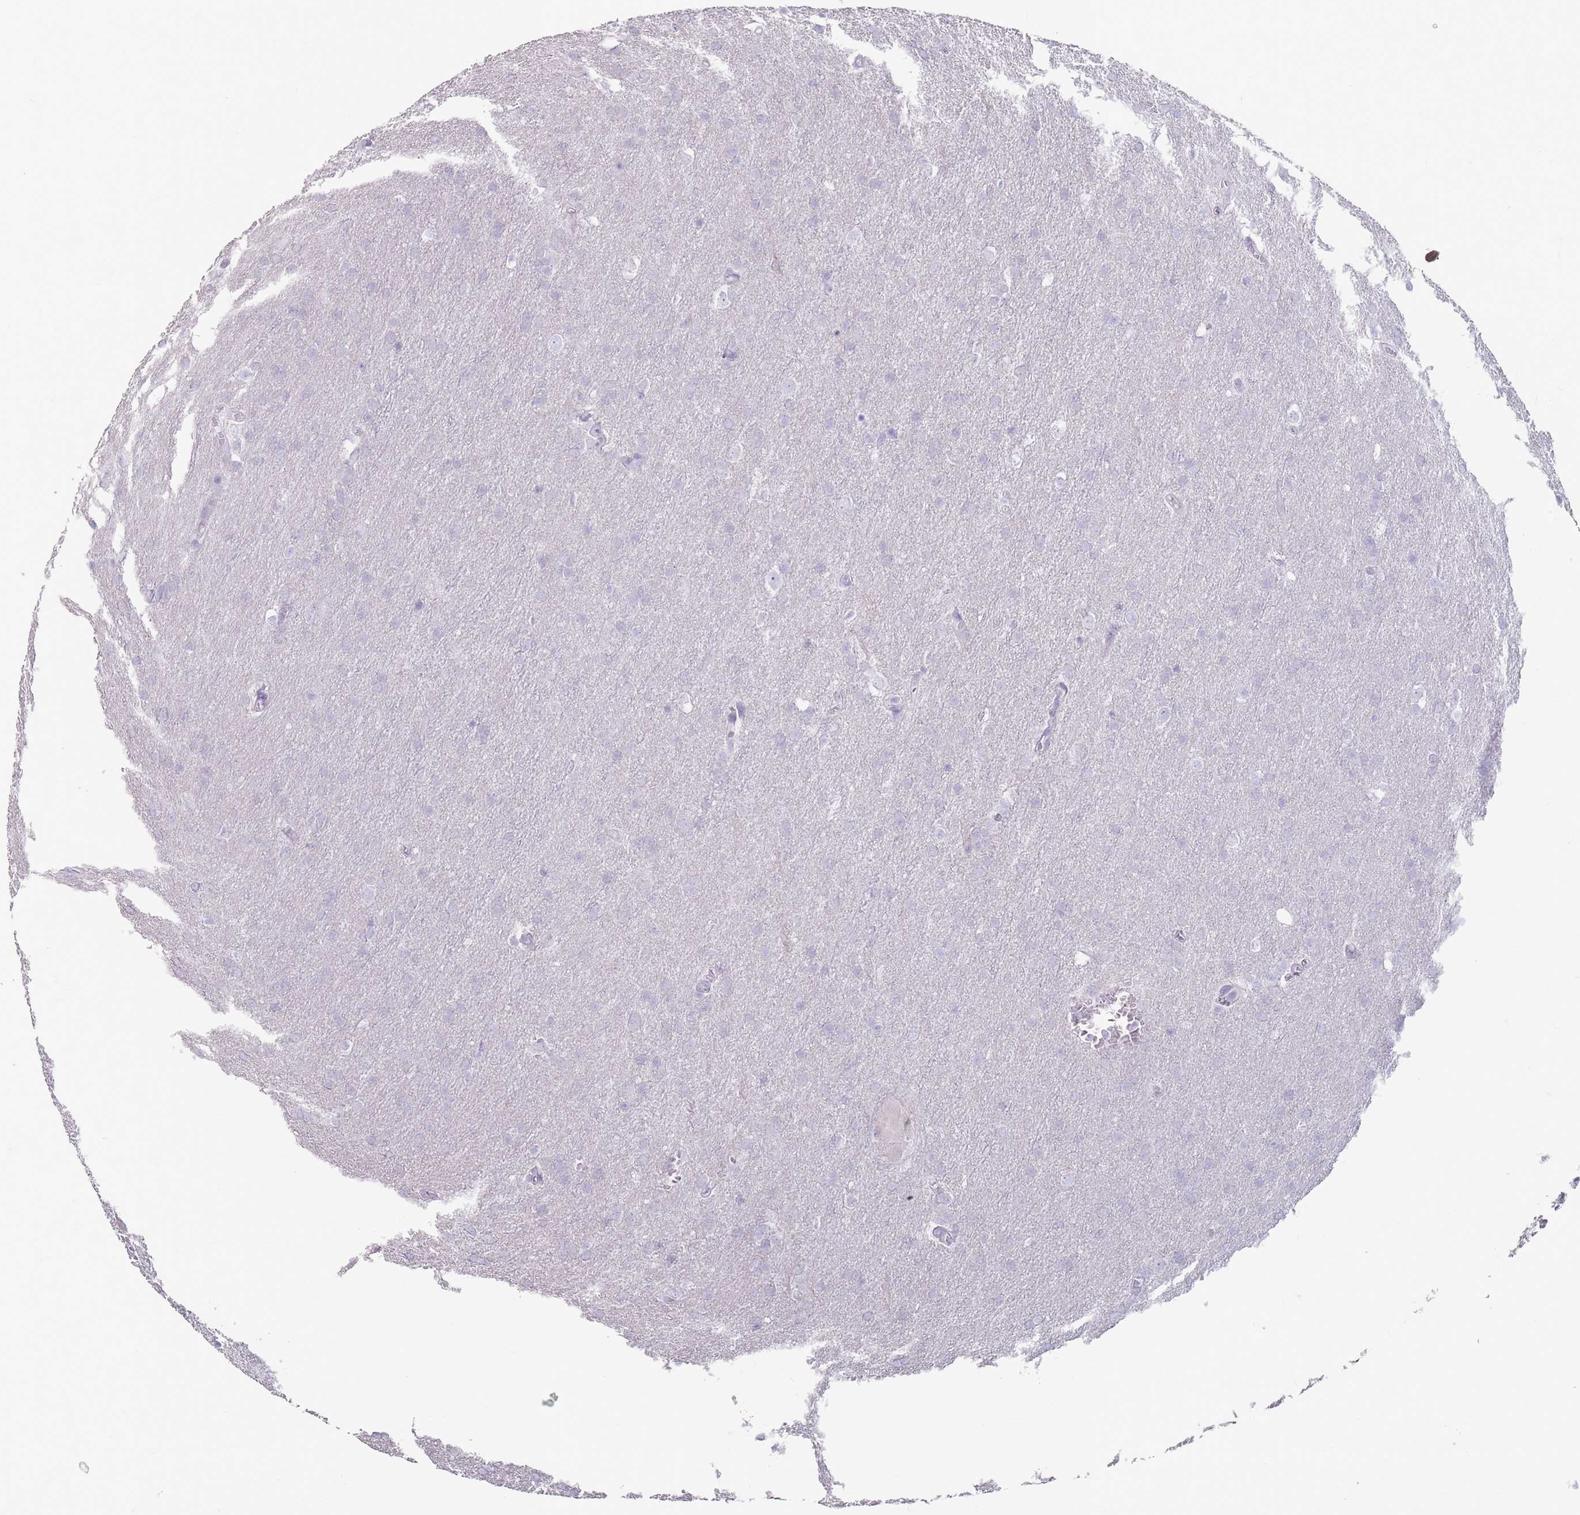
{"staining": {"intensity": "negative", "quantity": "none", "location": "none"}, "tissue": "glioma", "cell_type": "Tumor cells", "image_type": "cancer", "snomed": [{"axis": "morphology", "description": "Glioma, malignant, Low grade"}, {"axis": "topography", "description": "Brain"}], "caption": "An immunohistochemistry (IHC) histopathology image of low-grade glioma (malignant) is shown. There is no staining in tumor cells of low-grade glioma (malignant).", "gene": "RHBG", "patient": {"sex": "female", "age": 32}}